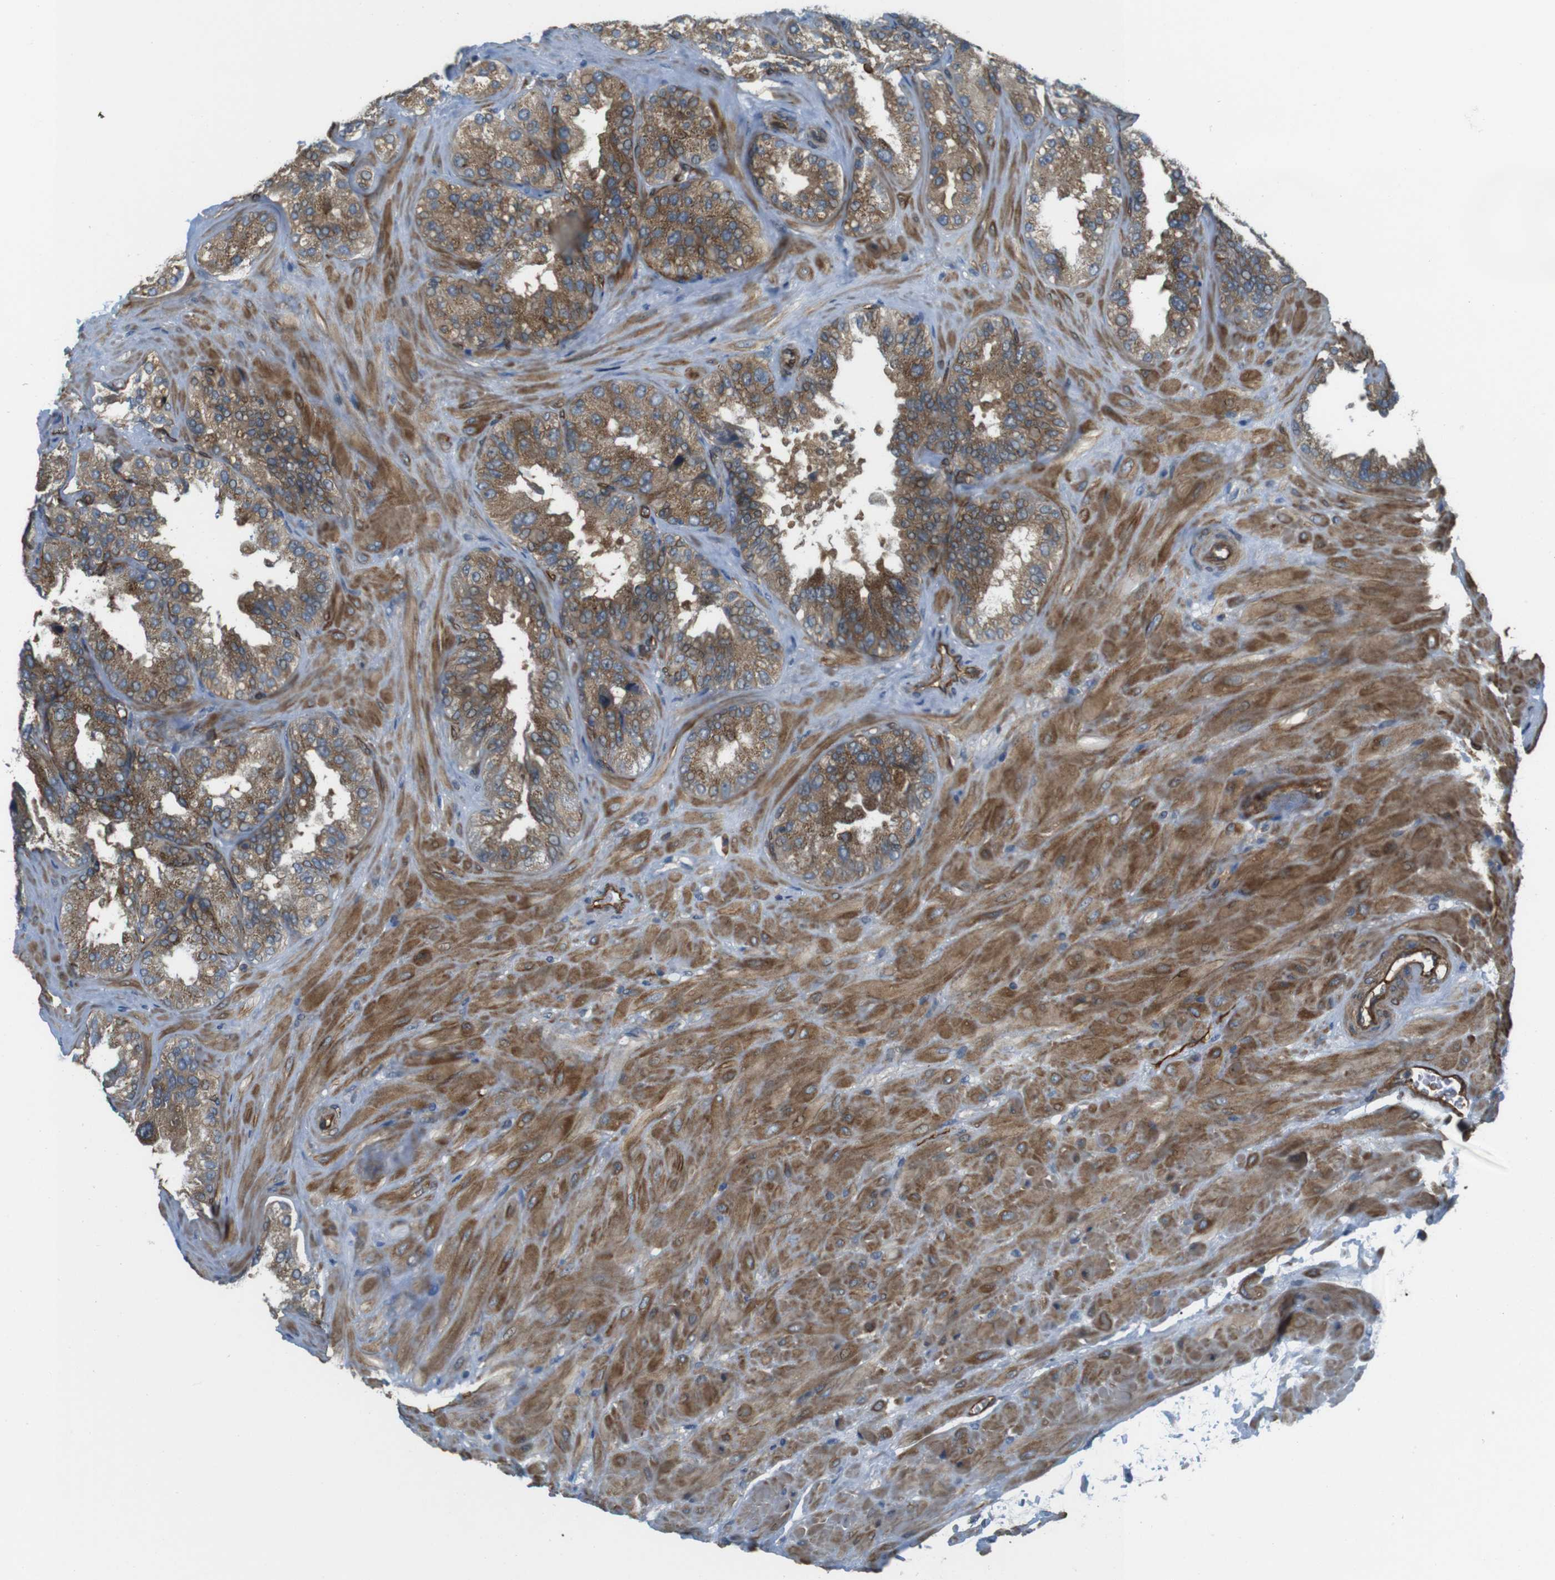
{"staining": {"intensity": "moderate", "quantity": ">75%", "location": "cytoplasmic/membranous"}, "tissue": "seminal vesicle", "cell_type": "Glandular cells", "image_type": "normal", "snomed": [{"axis": "morphology", "description": "Normal tissue, NOS"}, {"axis": "topography", "description": "Prostate"}, {"axis": "topography", "description": "Seminal veicle"}], "caption": "A photomicrograph showing moderate cytoplasmic/membranous expression in about >75% of glandular cells in unremarkable seminal vesicle, as visualized by brown immunohistochemical staining.", "gene": "TSC1", "patient": {"sex": "male", "age": 51}}